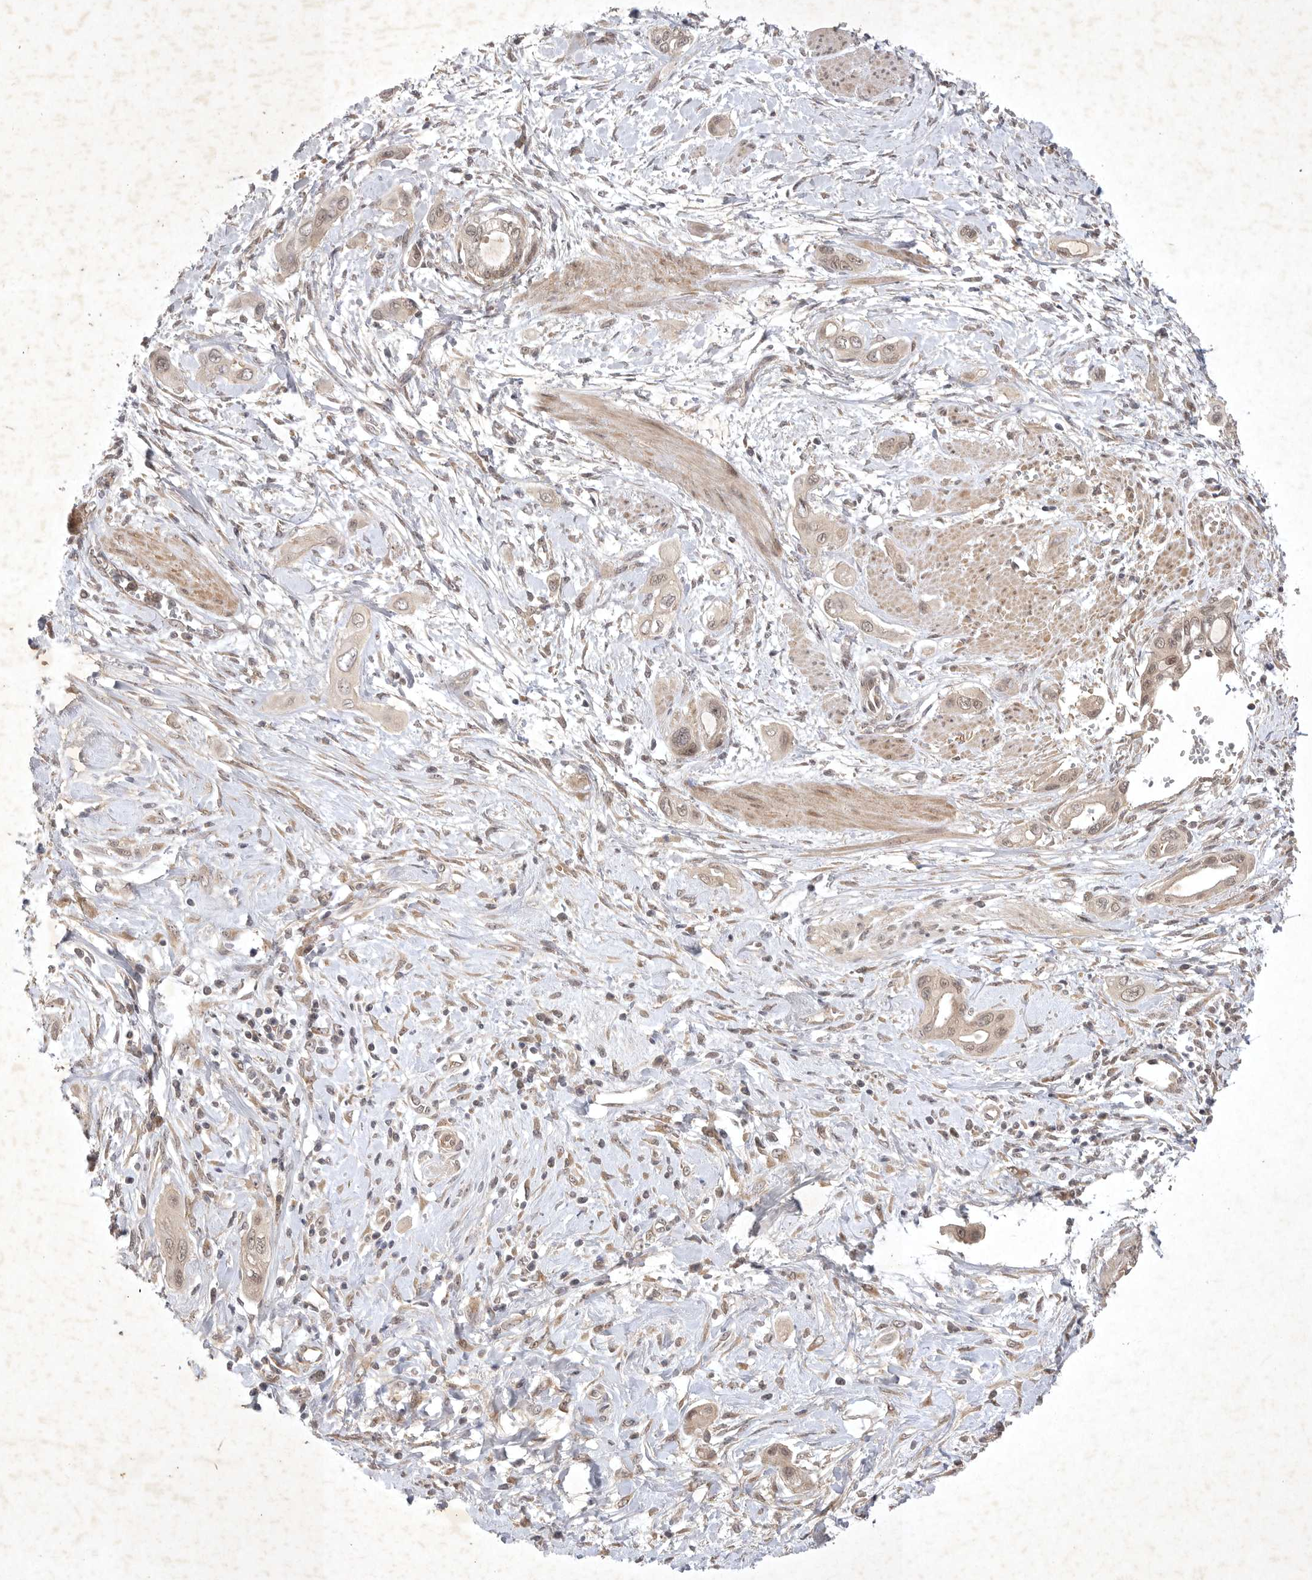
{"staining": {"intensity": "weak", "quantity": "25%-75%", "location": "cytoplasmic/membranous,nuclear"}, "tissue": "pancreatic cancer", "cell_type": "Tumor cells", "image_type": "cancer", "snomed": [{"axis": "morphology", "description": "Adenocarcinoma, NOS"}, {"axis": "topography", "description": "Pancreas"}], "caption": "Protein staining of adenocarcinoma (pancreatic) tissue demonstrates weak cytoplasmic/membranous and nuclear positivity in approximately 25%-75% of tumor cells.", "gene": "PTPDC1", "patient": {"sex": "male", "age": 59}}